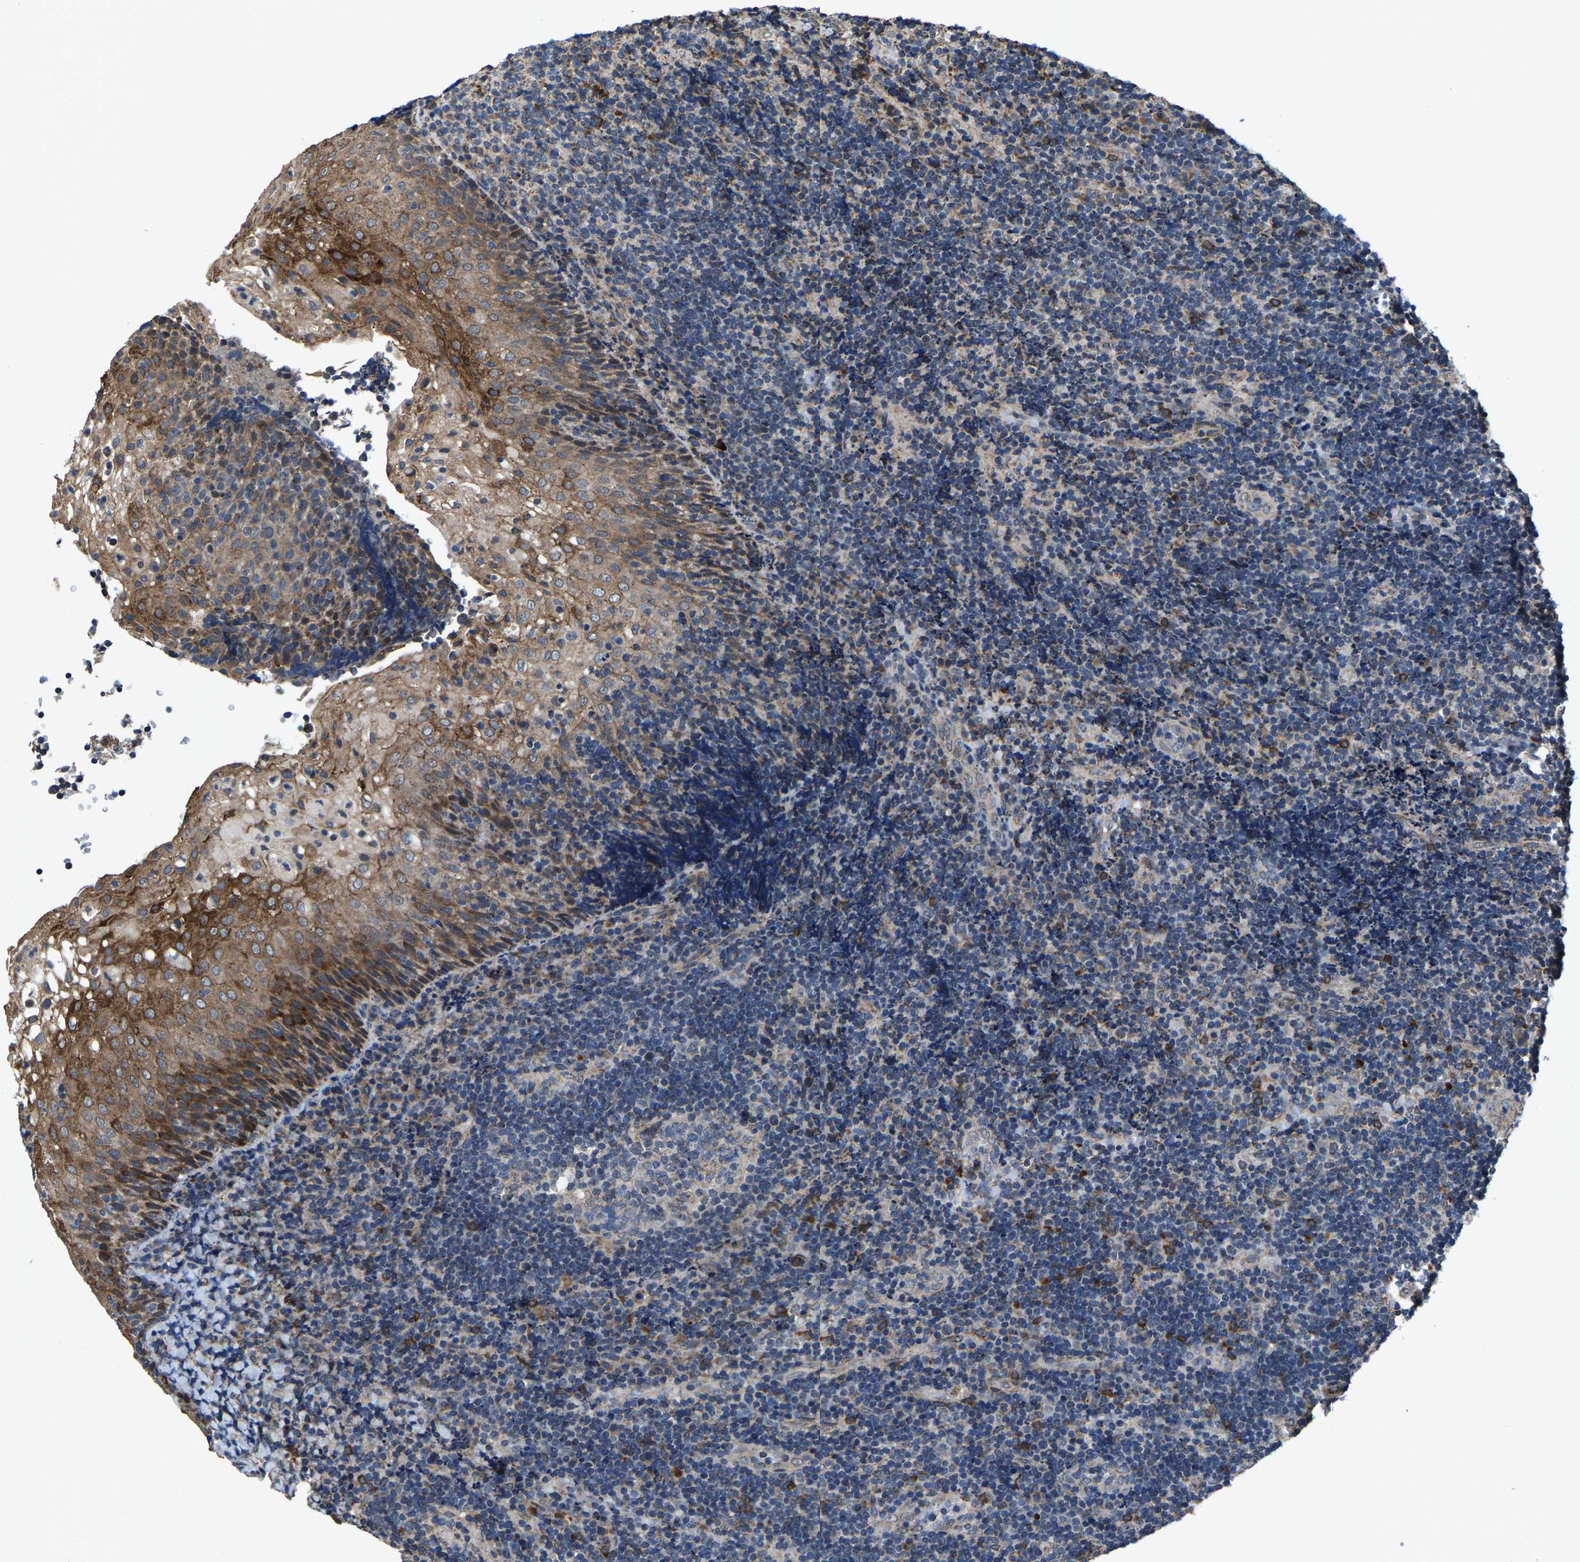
{"staining": {"intensity": "moderate", "quantity": "<25%", "location": "cytoplasmic/membranous"}, "tissue": "lymphoma", "cell_type": "Tumor cells", "image_type": "cancer", "snomed": [{"axis": "morphology", "description": "Malignant lymphoma, non-Hodgkin's type, High grade"}, {"axis": "topography", "description": "Tonsil"}], "caption": "Protein expression analysis of malignant lymphoma, non-Hodgkin's type (high-grade) shows moderate cytoplasmic/membranous expression in about <25% of tumor cells.", "gene": "PDP1", "patient": {"sex": "female", "age": 36}}